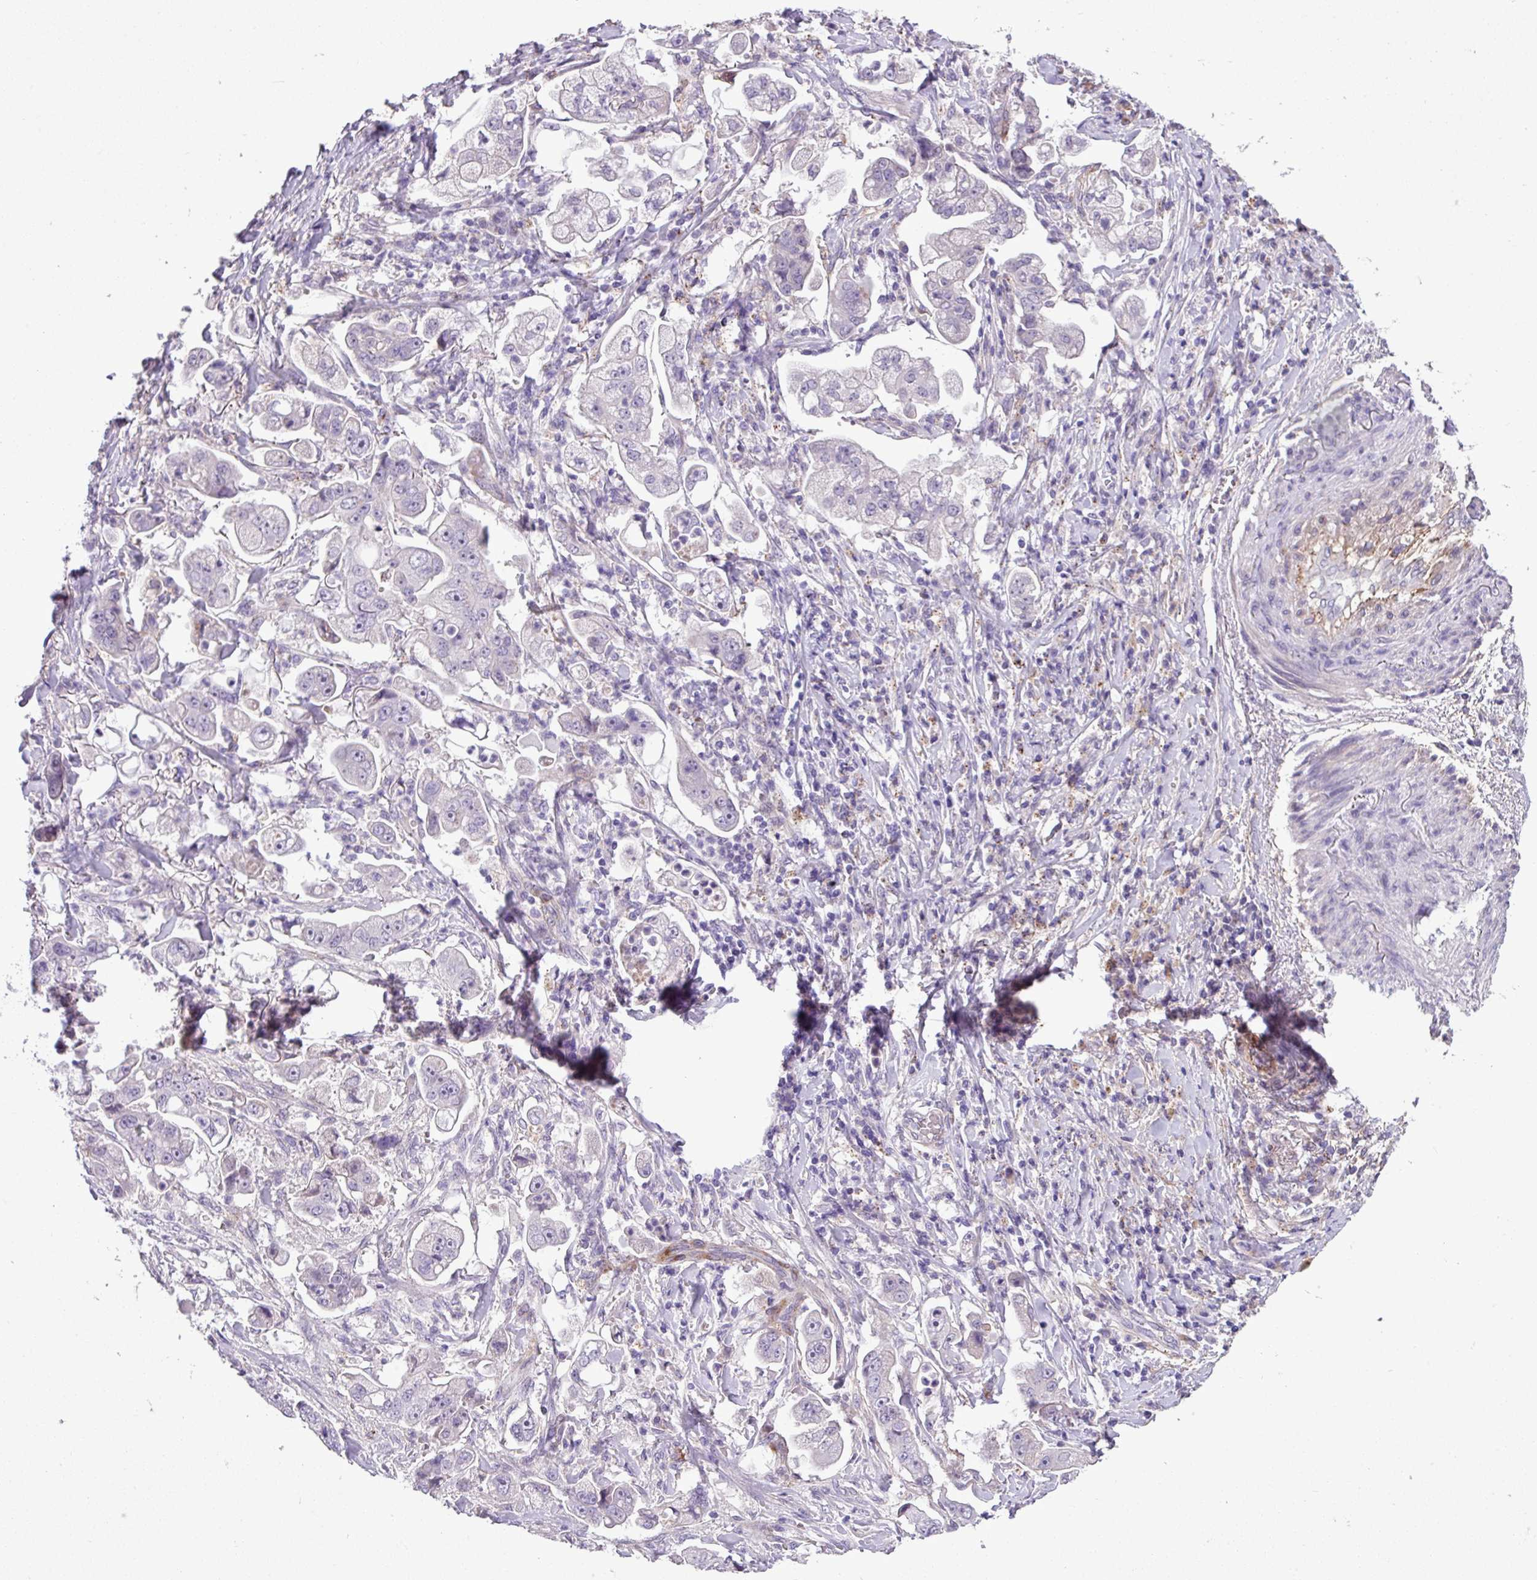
{"staining": {"intensity": "negative", "quantity": "none", "location": "none"}, "tissue": "stomach cancer", "cell_type": "Tumor cells", "image_type": "cancer", "snomed": [{"axis": "morphology", "description": "Adenocarcinoma, NOS"}, {"axis": "topography", "description": "Stomach"}], "caption": "An immunohistochemistry (IHC) image of adenocarcinoma (stomach) is shown. There is no staining in tumor cells of adenocarcinoma (stomach).", "gene": "CD248", "patient": {"sex": "male", "age": 62}}